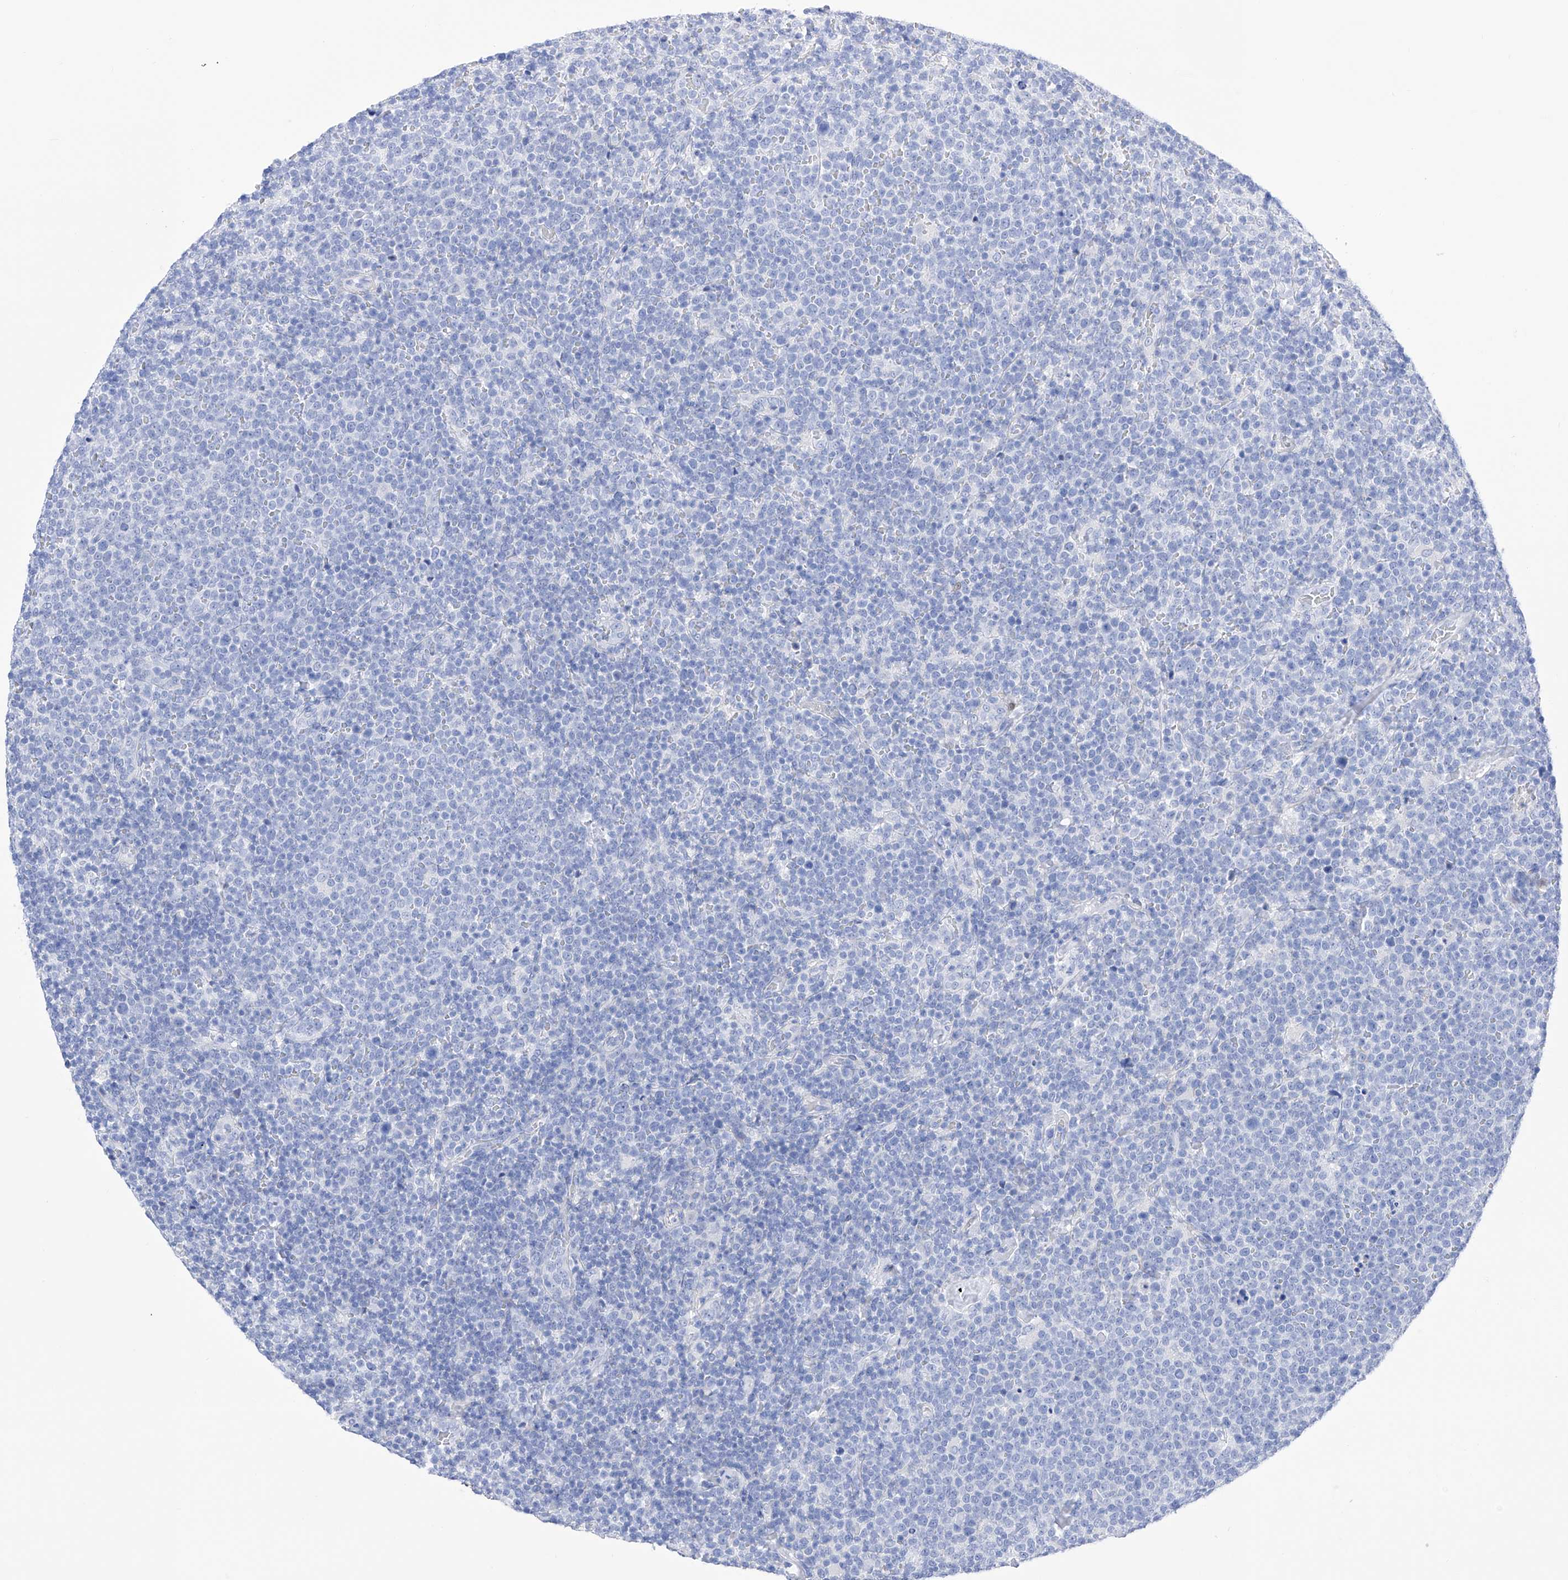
{"staining": {"intensity": "negative", "quantity": "none", "location": "none"}, "tissue": "lymphoma", "cell_type": "Tumor cells", "image_type": "cancer", "snomed": [{"axis": "morphology", "description": "Malignant lymphoma, non-Hodgkin's type, High grade"}, {"axis": "topography", "description": "Lymph node"}], "caption": "This image is of lymphoma stained with immunohistochemistry to label a protein in brown with the nuclei are counter-stained blue. There is no expression in tumor cells.", "gene": "TRPC7", "patient": {"sex": "male", "age": 61}}